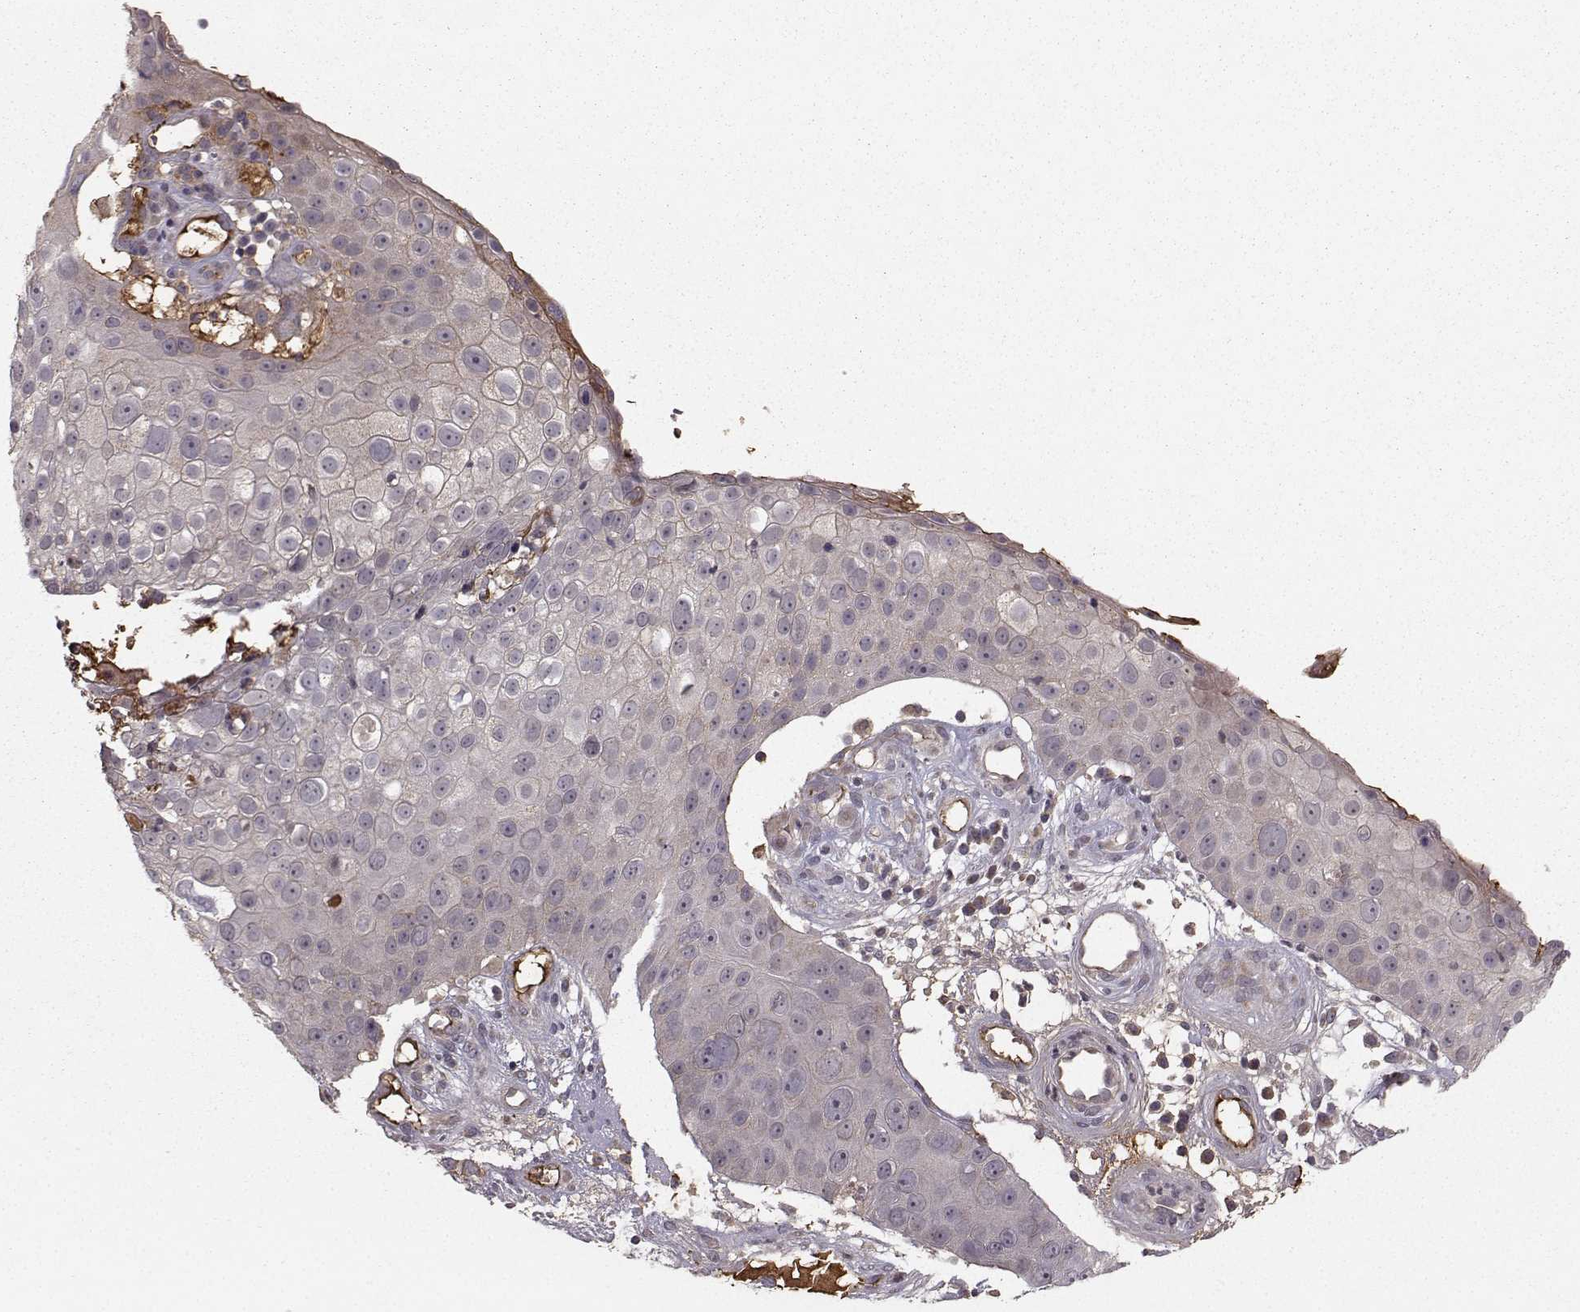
{"staining": {"intensity": "negative", "quantity": "none", "location": "none"}, "tissue": "skin cancer", "cell_type": "Tumor cells", "image_type": "cancer", "snomed": [{"axis": "morphology", "description": "Squamous cell carcinoma, NOS"}, {"axis": "topography", "description": "Skin"}], "caption": "There is no significant staining in tumor cells of skin cancer (squamous cell carcinoma).", "gene": "WNT6", "patient": {"sex": "male", "age": 71}}